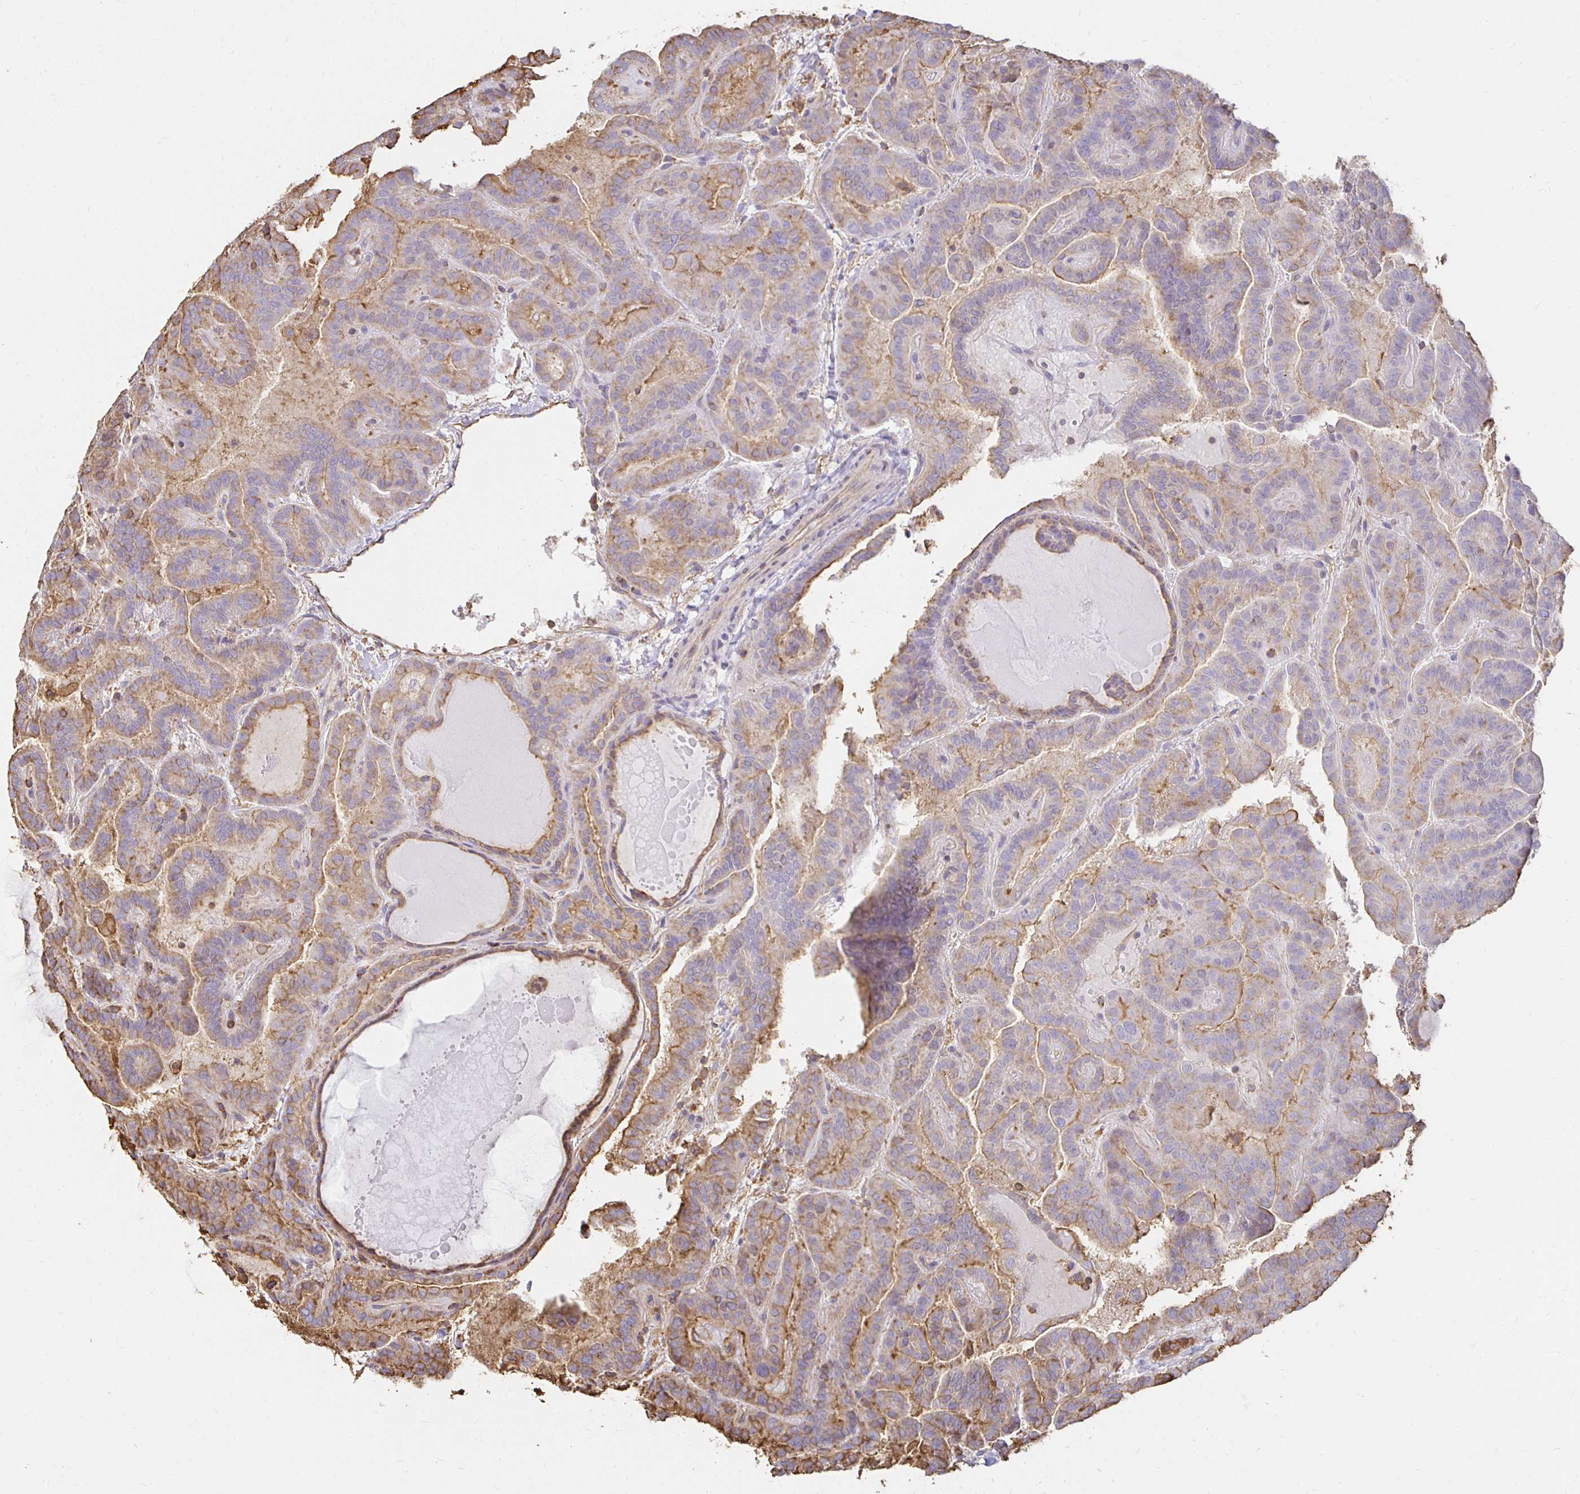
{"staining": {"intensity": "moderate", "quantity": "25%-75%", "location": "cytoplasmic/membranous"}, "tissue": "thyroid cancer", "cell_type": "Tumor cells", "image_type": "cancer", "snomed": [{"axis": "morphology", "description": "Papillary adenocarcinoma, NOS"}, {"axis": "topography", "description": "Thyroid gland"}], "caption": "IHC photomicrograph of papillary adenocarcinoma (thyroid) stained for a protein (brown), which shows medium levels of moderate cytoplasmic/membranous expression in approximately 25%-75% of tumor cells.", "gene": "TAS1R3", "patient": {"sex": "female", "age": 46}}